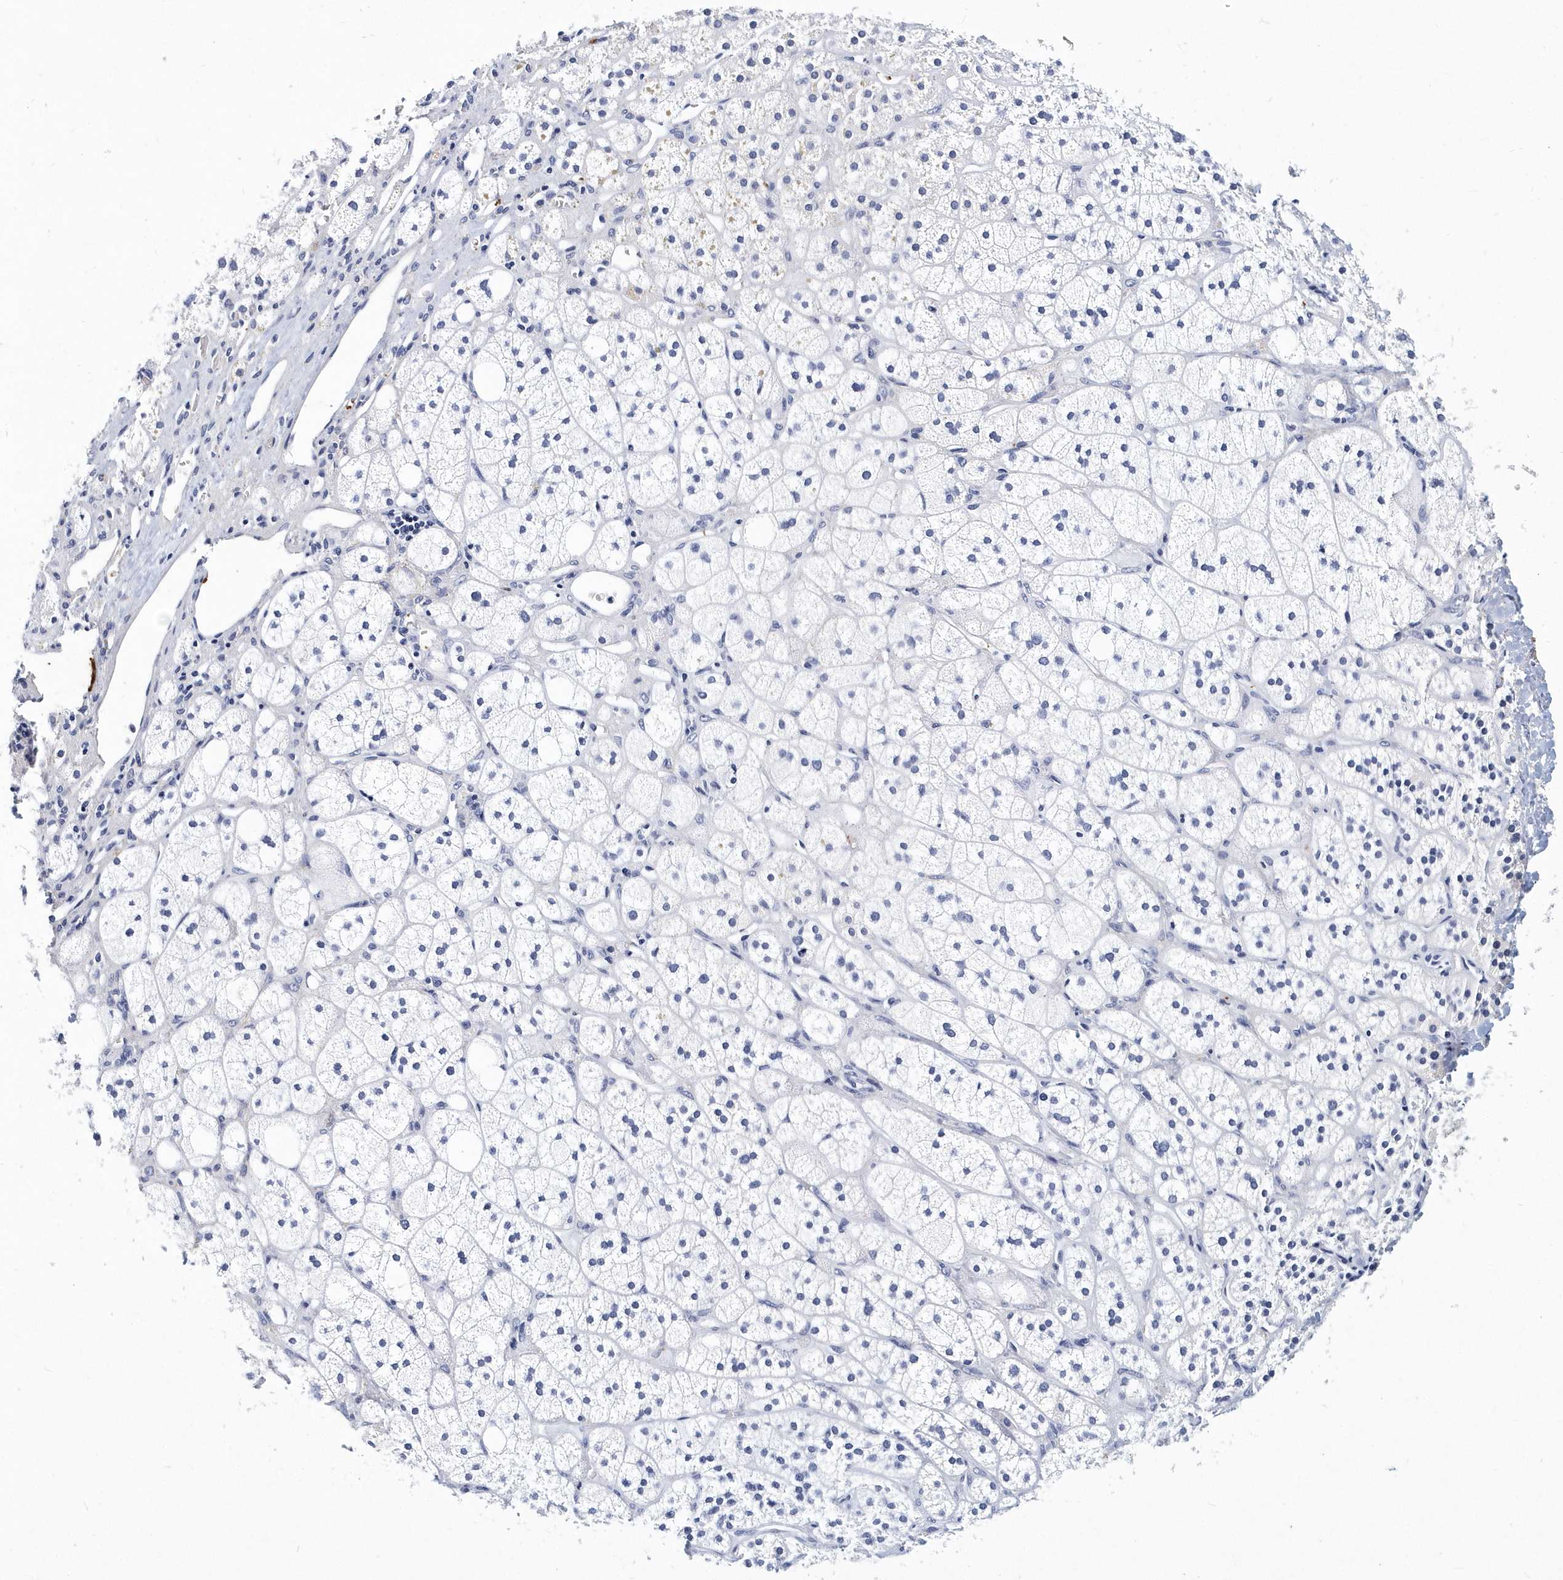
{"staining": {"intensity": "negative", "quantity": "none", "location": "none"}, "tissue": "adrenal gland", "cell_type": "Glandular cells", "image_type": "normal", "snomed": [{"axis": "morphology", "description": "Normal tissue, NOS"}, {"axis": "topography", "description": "Adrenal gland"}], "caption": "This is a image of immunohistochemistry (IHC) staining of unremarkable adrenal gland, which shows no positivity in glandular cells.", "gene": "ITGA2B", "patient": {"sex": "male", "age": 61}}